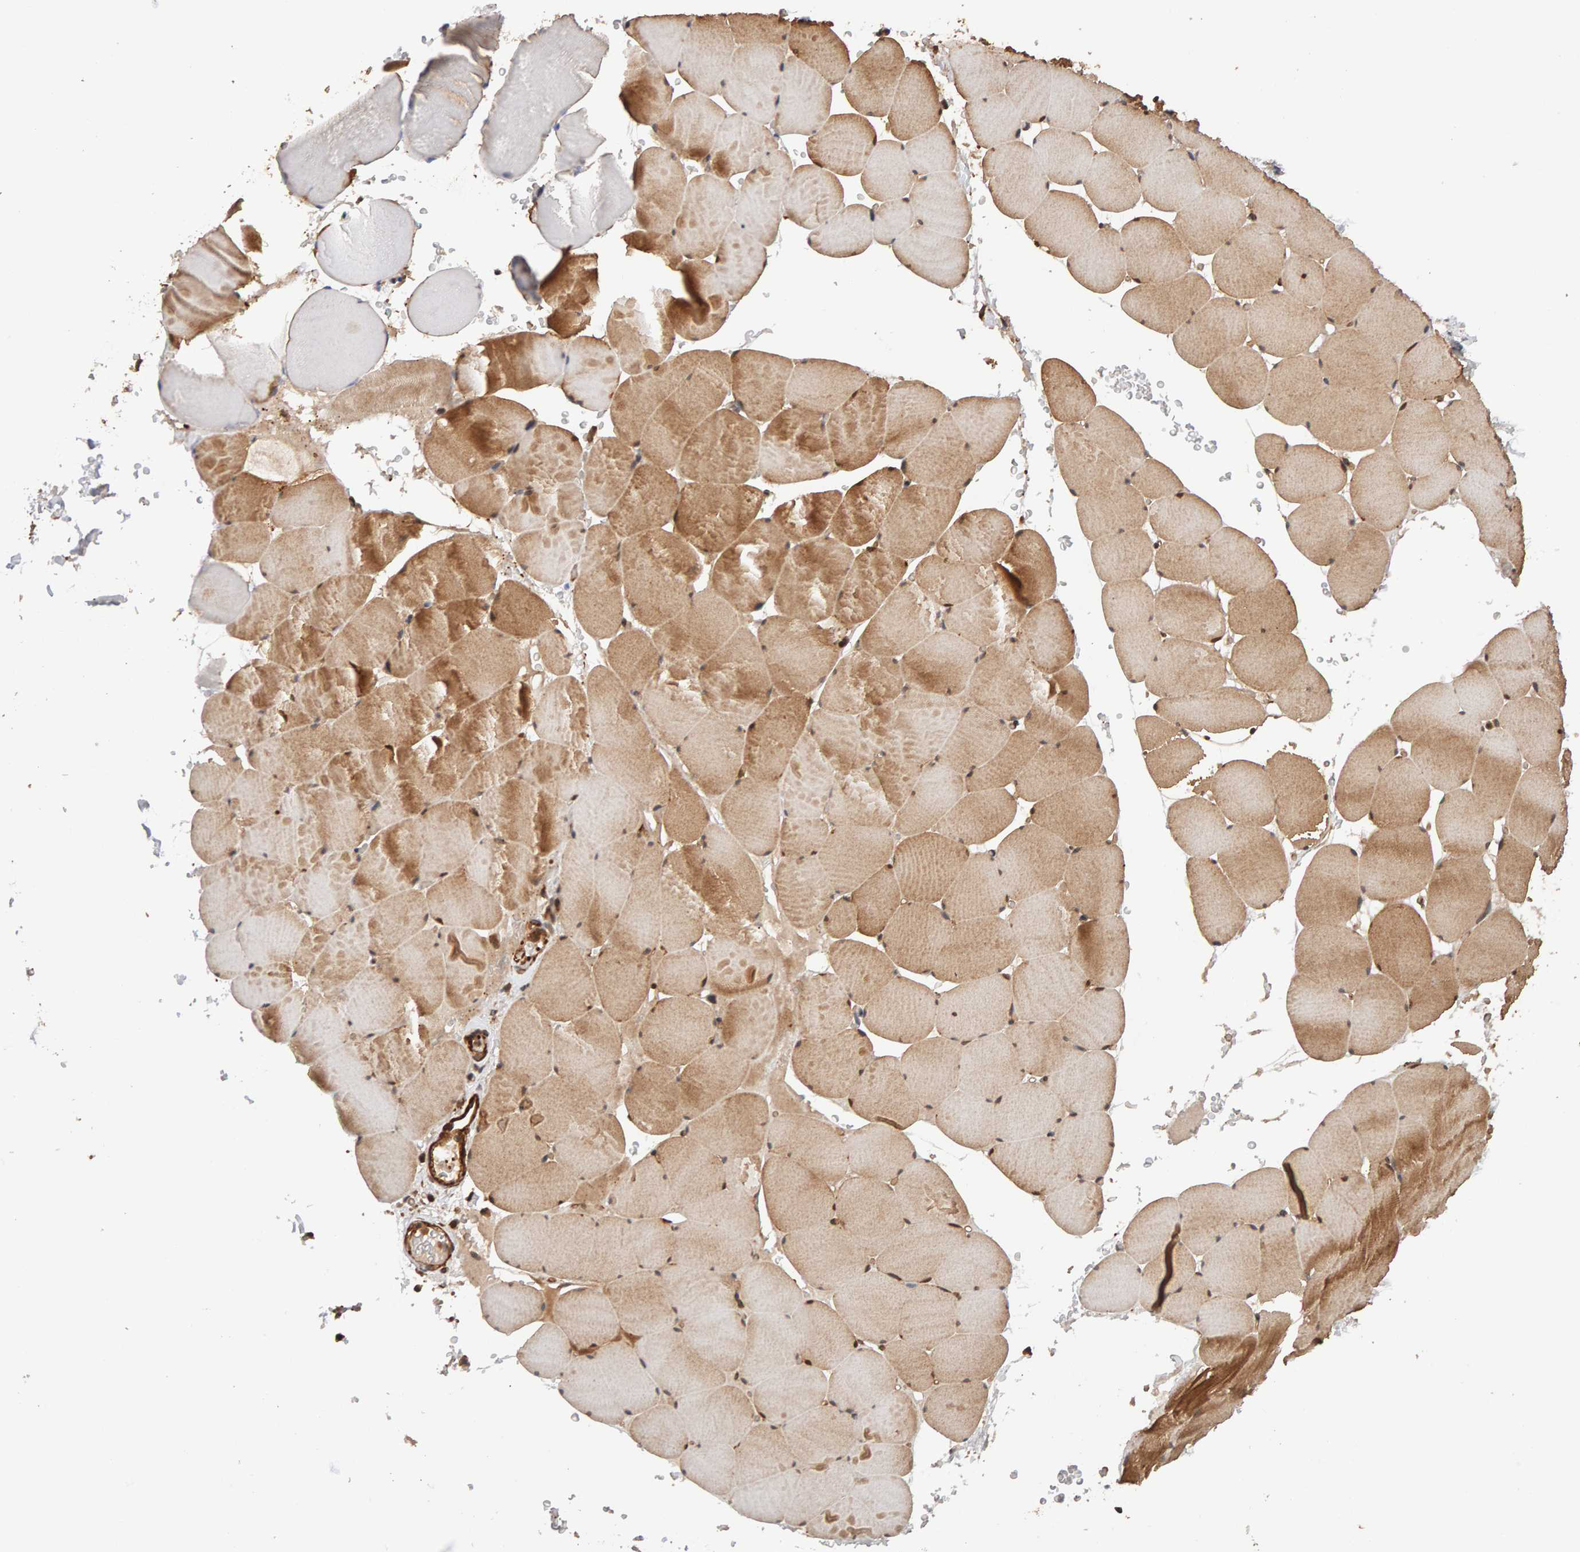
{"staining": {"intensity": "moderate", "quantity": ">75%", "location": "cytoplasmic/membranous"}, "tissue": "skeletal muscle", "cell_type": "Myocytes", "image_type": "normal", "snomed": [{"axis": "morphology", "description": "Normal tissue, NOS"}, {"axis": "topography", "description": "Skeletal muscle"}], "caption": "Immunohistochemical staining of unremarkable human skeletal muscle shows >75% levels of moderate cytoplasmic/membranous protein expression in about >75% of myocytes. (DAB IHC, brown staining for protein, blue staining for nuclei).", "gene": "SYNRG", "patient": {"sex": "male", "age": 62}}